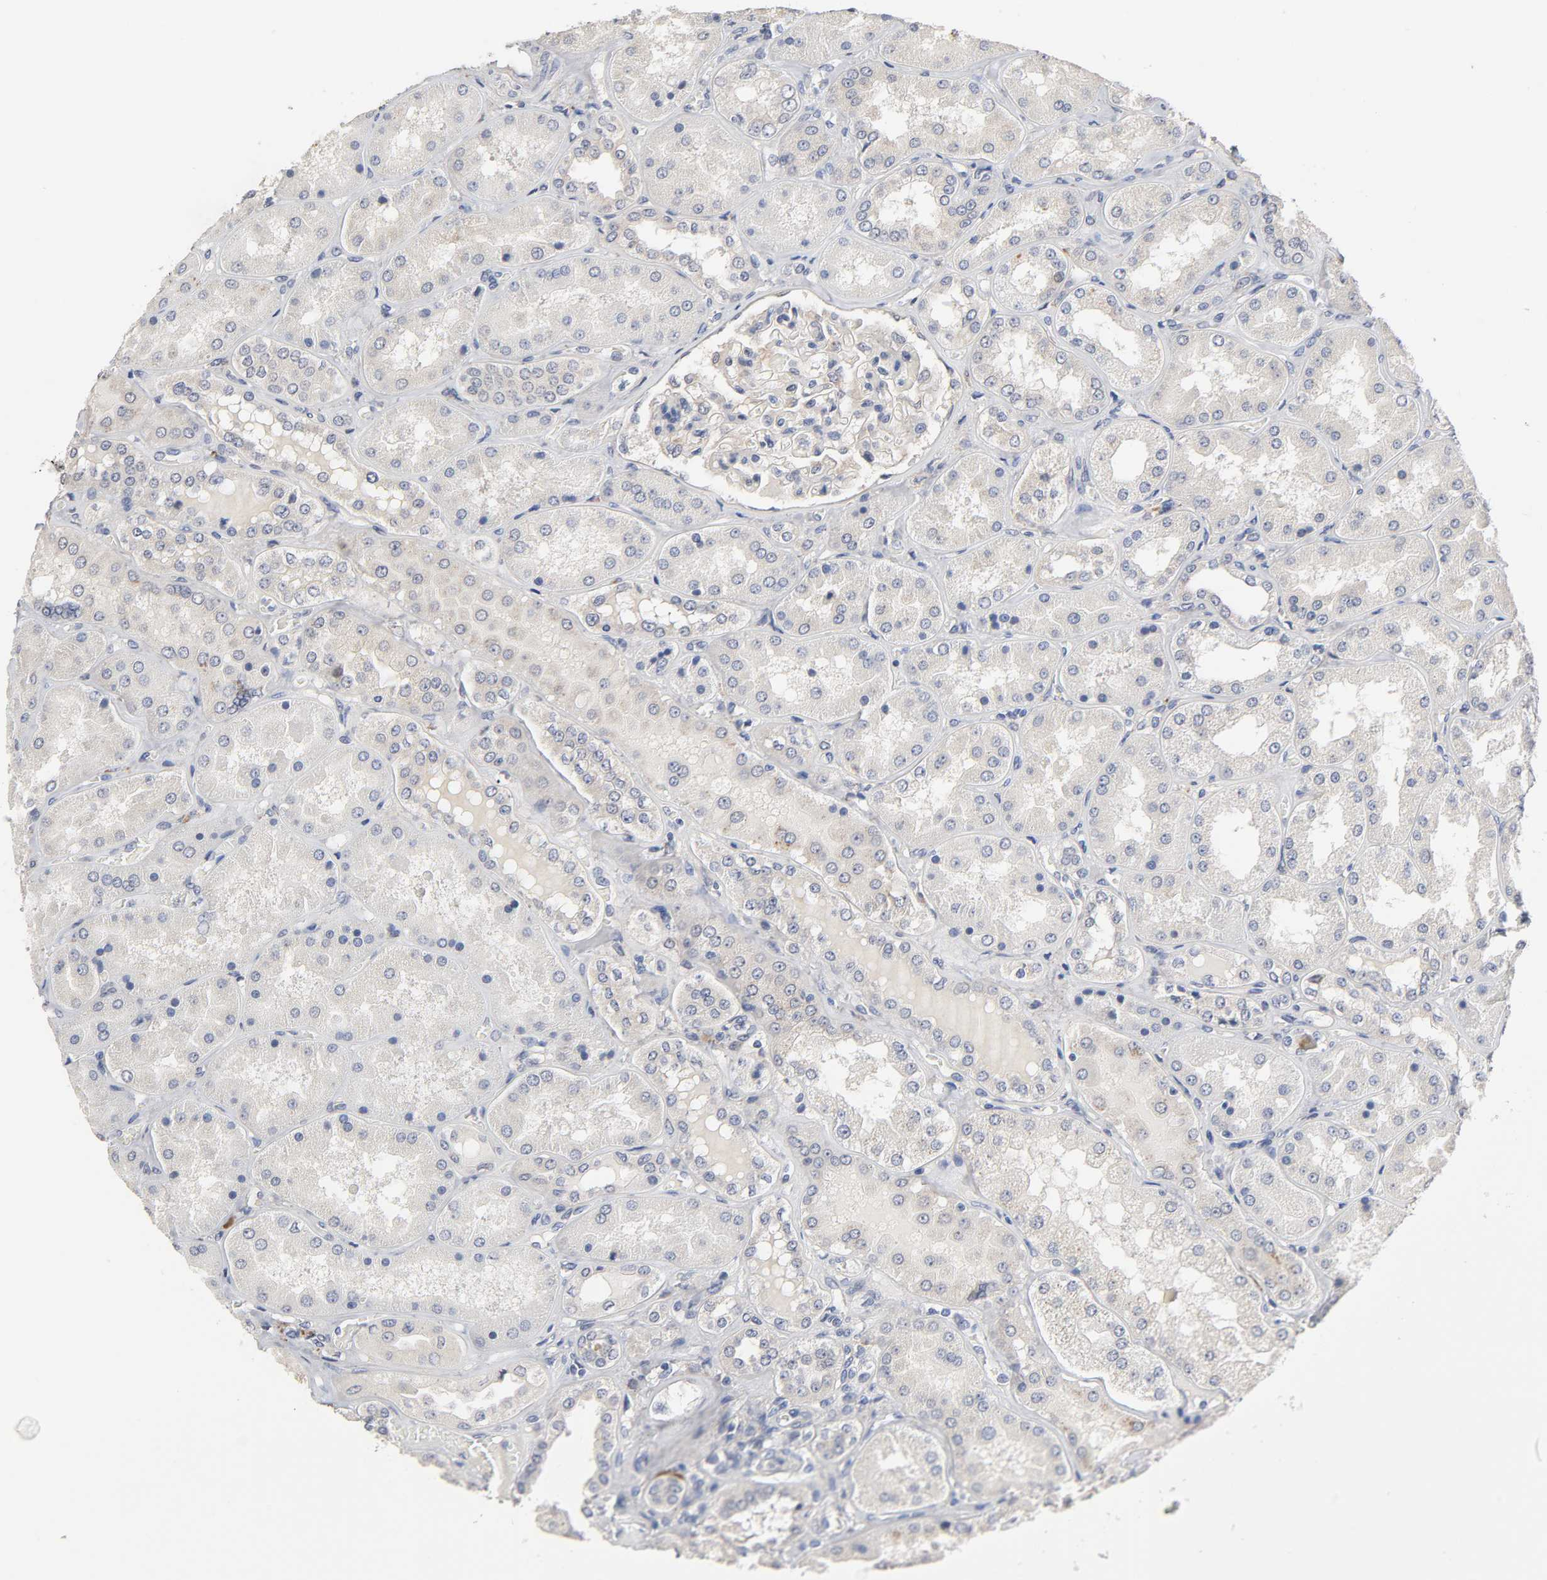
{"staining": {"intensity": "moderate", "quantity": "25%-75%", "location": "cytoplasmic/membranous"}, "tissue": "kidney", "cell_type": "Cells in glomeruli", "image_type": "normal", "snomed": [{"axis": "morphology", "description": "Normal tissue, NOS"}, {"axis": "topography", "description": "Kidney"}], "caption": "This photomicrograph displays unremarkable kidney stained with immunohistochemistry (IHC) to label a protein in brown. The cytoplasmic/membranous of cells in glomeruli show moderate positivity for the protein. Nuclei are counter-stained blue.", "gene": "HDLBP", "patient": {"sex": "female", "age": 56}}